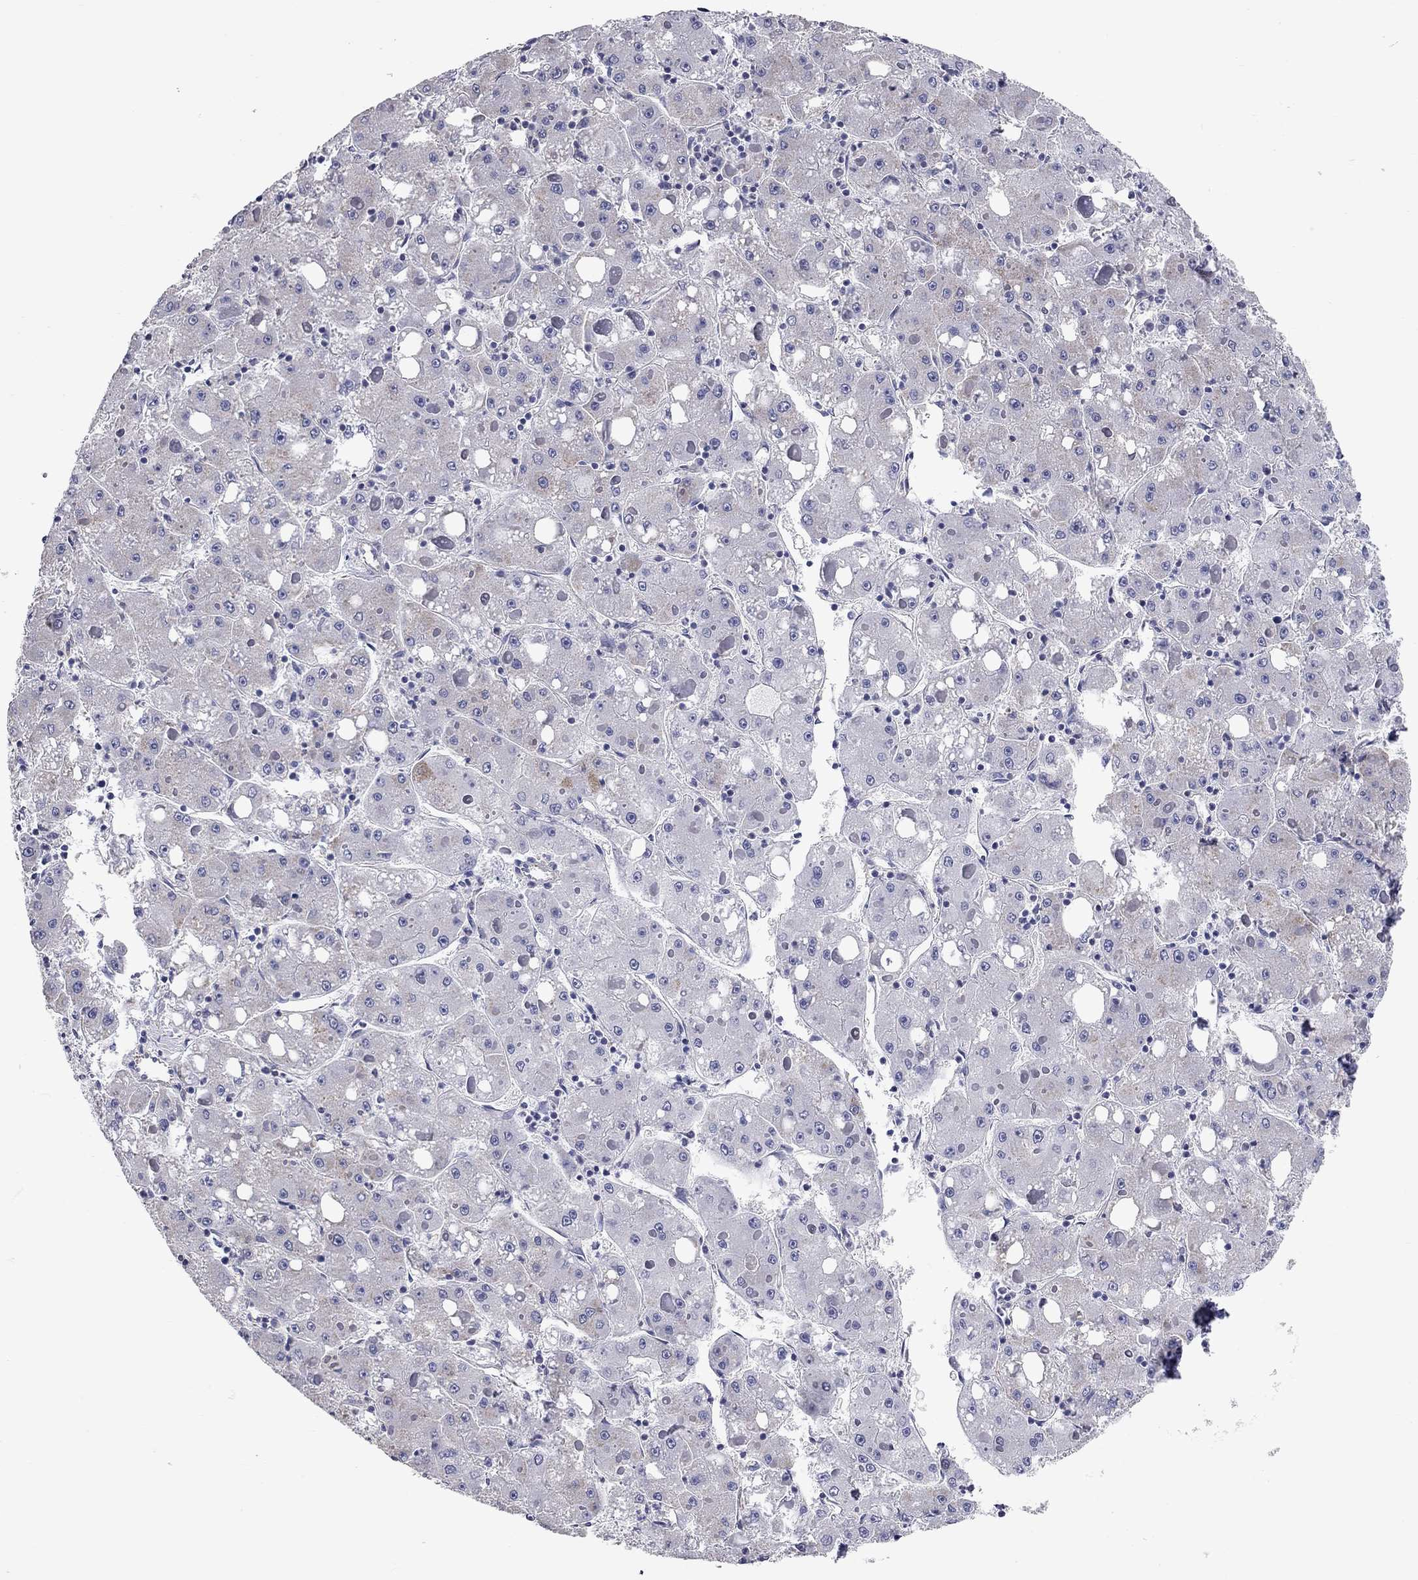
{"staining": {"intensity": "negative", "quantity": "none", "location": "none"}, "tissue": "liver cancer", "cell_type": "Tumor cells", "image_type": "cancer", "snomed": [{"axis": "morphology", "description": "Carcinoma, Hepatocellular, NOS"}, {"axis": "topography", "description": "Liver"}], "caption": "The micrograph reveals no significant positivity in tumor cells of liver cancer (hepatocellular carcinoma).", "gene": "C10orf90", "patient": {"sex": "male", "age": 73}}